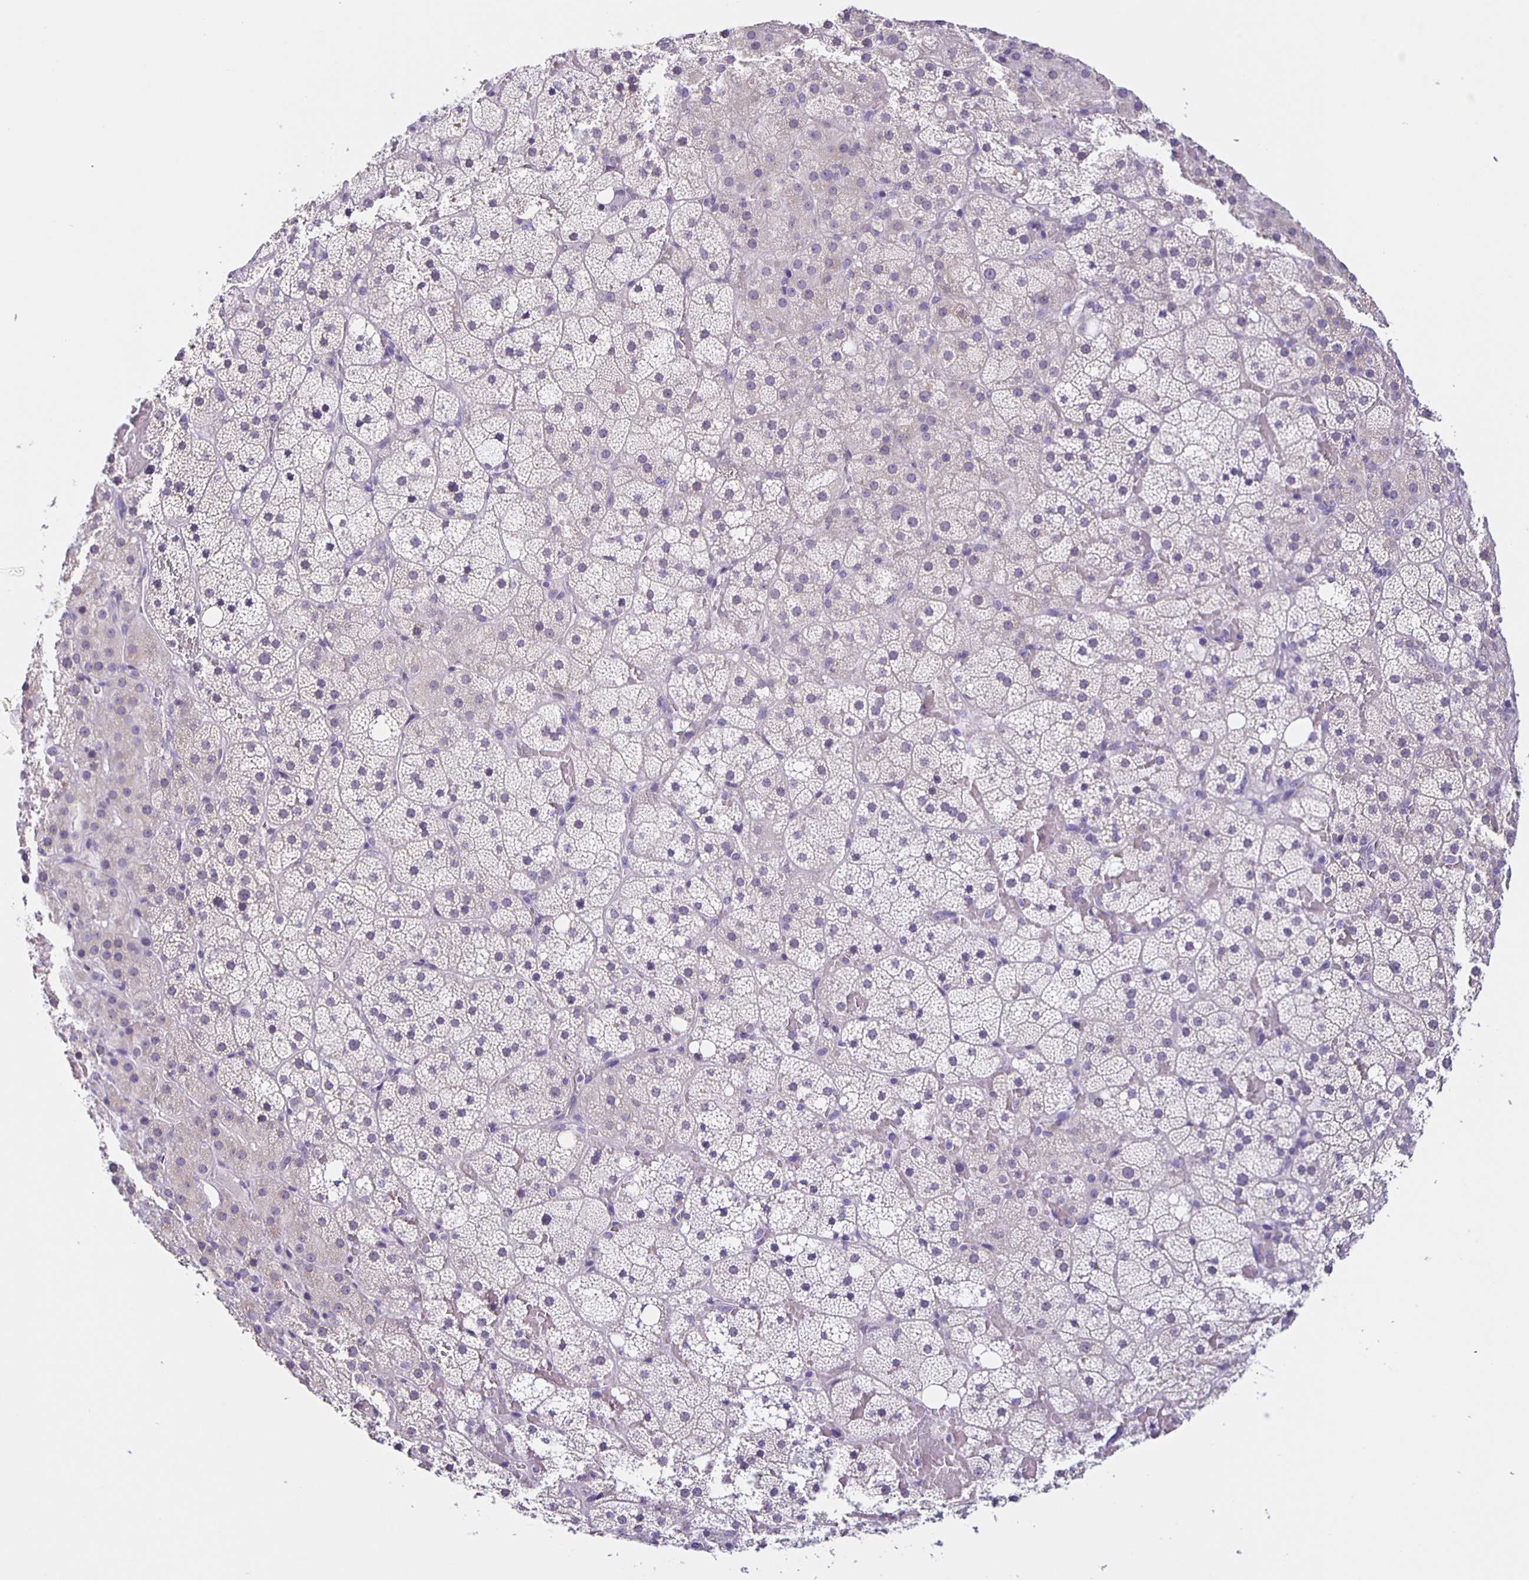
{"staining": {"intensity": "negative", "quantity": "none", "location": "none"}, "tissue": "adrenal gland", "cell_type": "Glandular cells", "image_type": "normal", "snomed": [{"axis": "morphology", "description": "Normal tissue, NOS"}, {"axis": "topography", "description": "Adrenal gland"}], "caption": "This is a histopathology image of IHC staining of unremarkable adrenal gland, which shows no expression in glandular cells. (Immunohistochemistry, brightfield microscopy, high magnification).", "gene": "SLC12A3", "patient": {"sex": "male", "age": 53}}